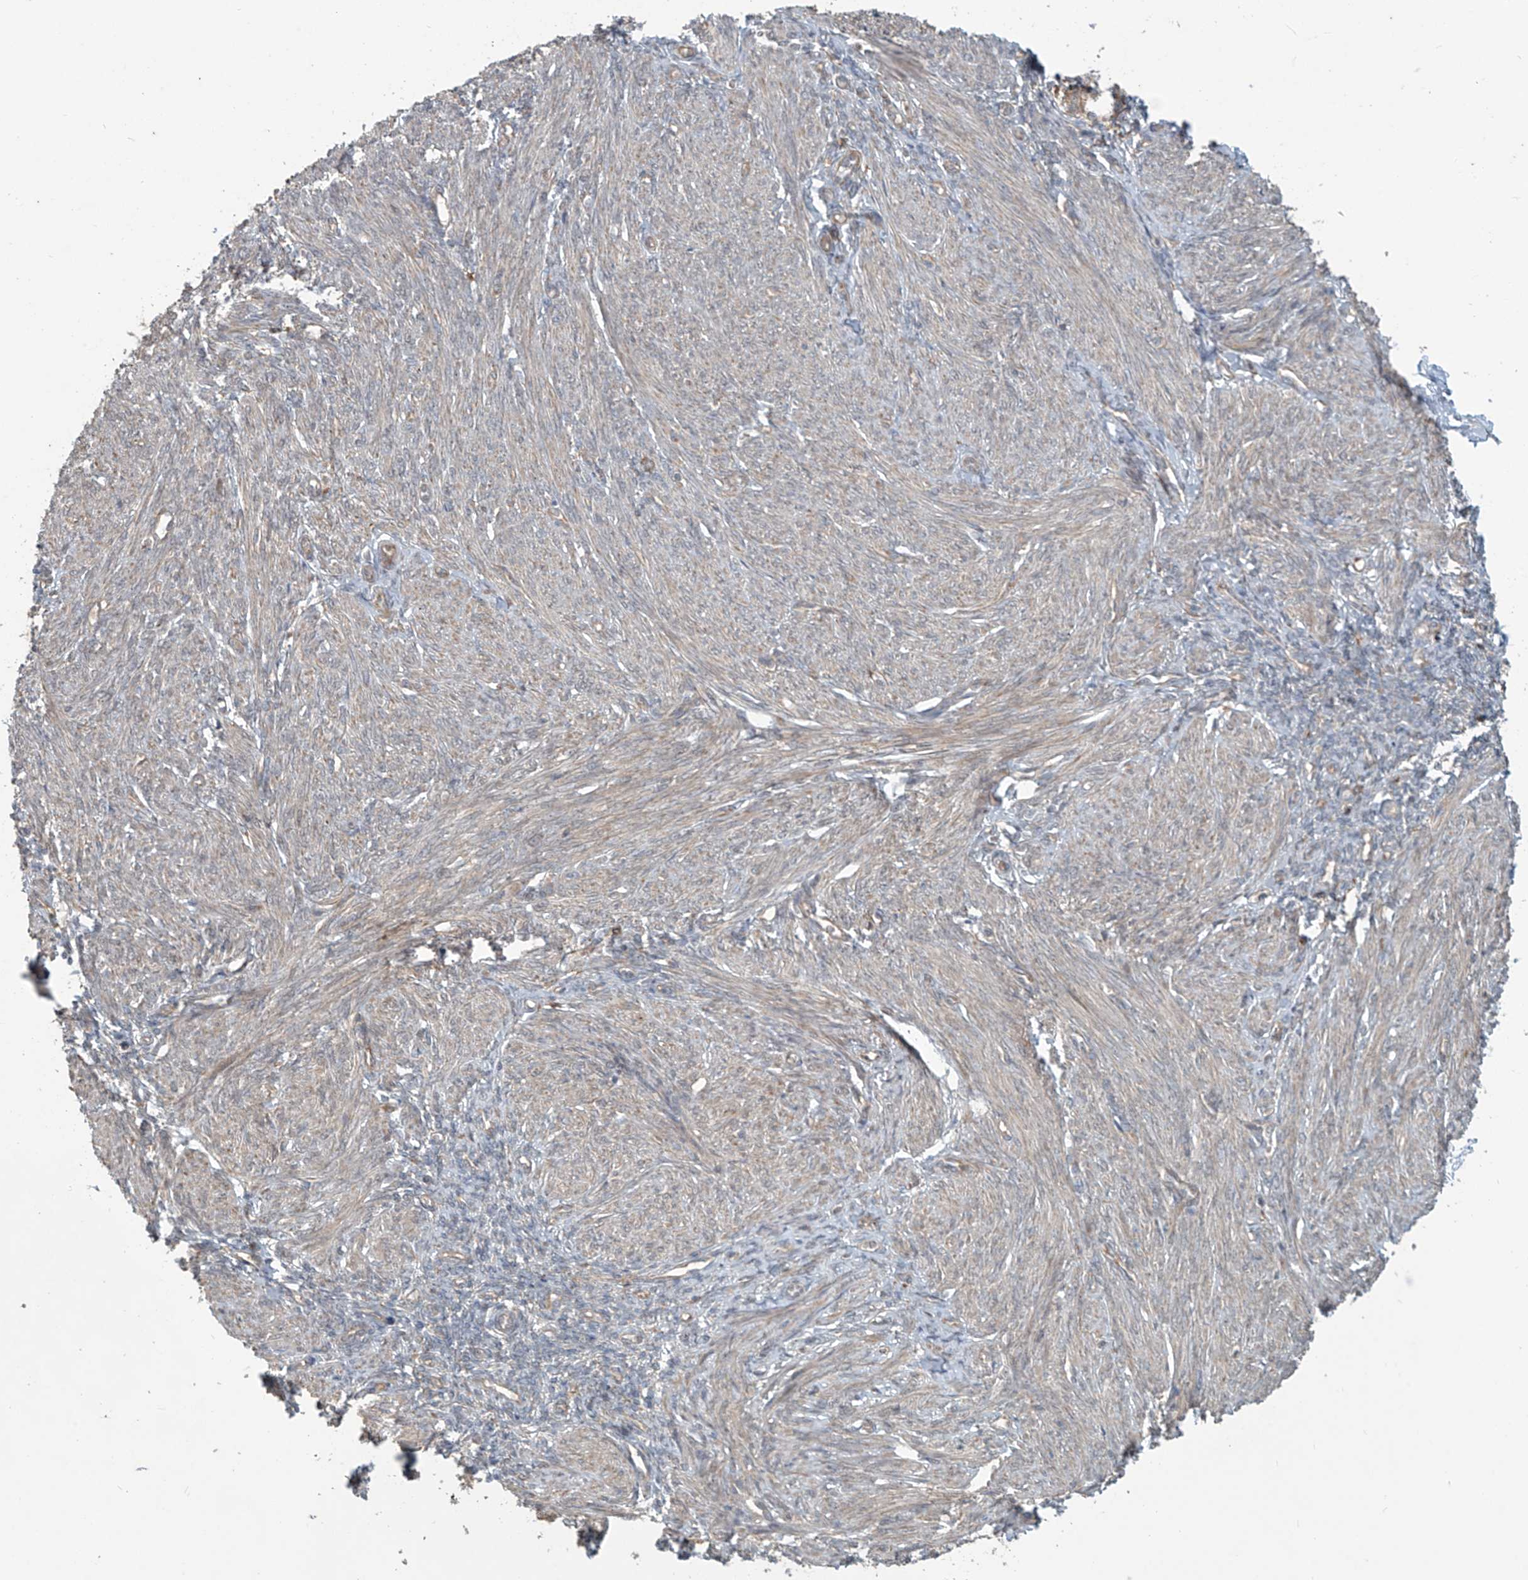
{"staining": {"intensity": "weak", "quantity": "<25%", "location": "cytoplasmic/membranous"}, "tissue": "endometrium", "cell_type": "Cells in endometrial stroma", "image_type": "normal", "snomed": [{"axis": "morphology", "description": "Normal tissue, NOS"}, {"axis": "topography", "description": "Endometrium"}], "caption": "The histopathology image displays no staining of cells in endometrial stroma in unremarkable endometrium.", "gene": "KATNIP", "patient": {"sex": "female", "age": 77}}